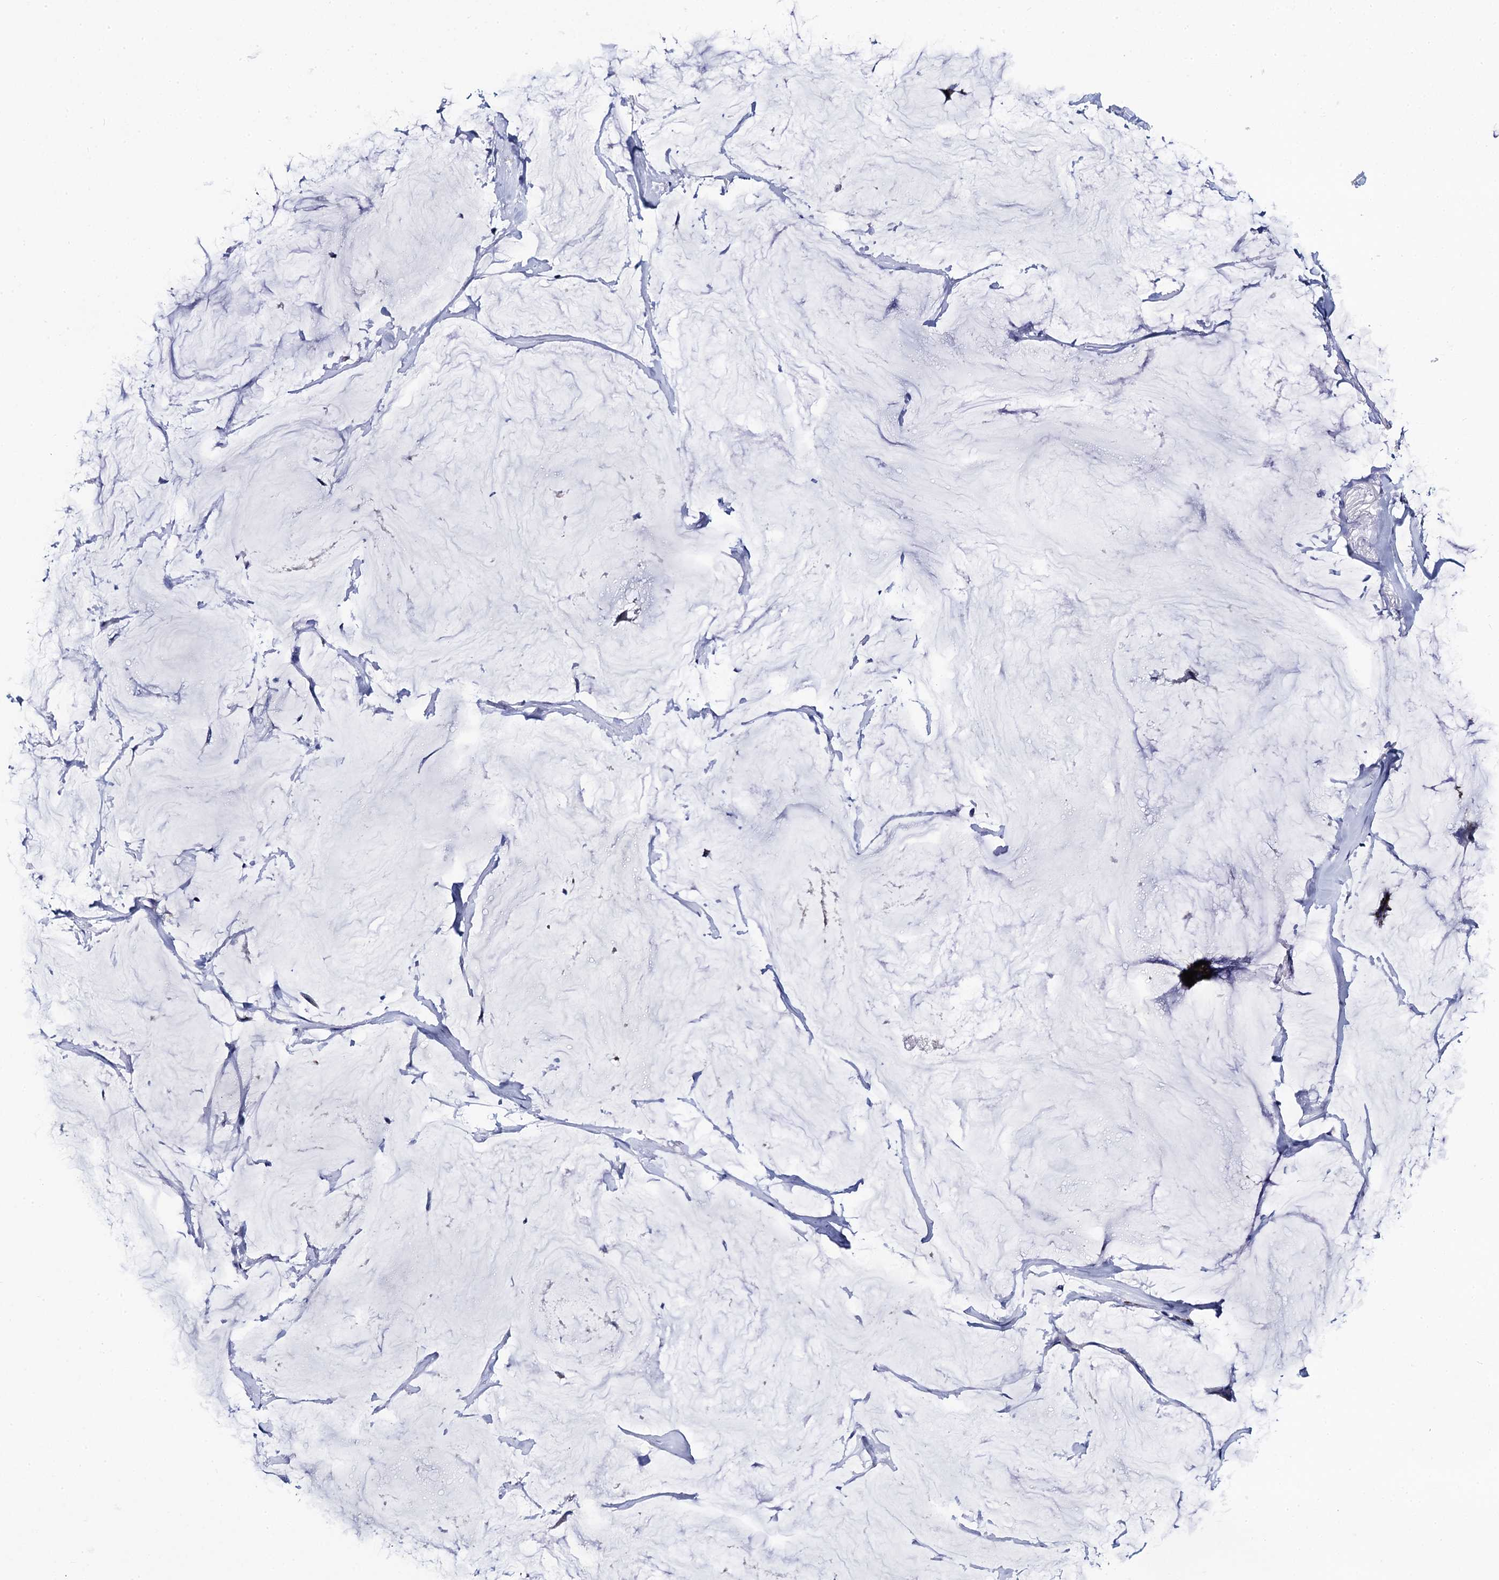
{"staining": {"intensity": "moderate", "quantity": ">75%", "location": "cytoplasmic/membranous"}, "tissue": "breast cancer", "cell_type": "Tumor cells", "image_type": "cancer", "snomed": [{"axis": "morphology", "description": "Duct carcinoma"}, {"axis": "topography", "description": "Breast"}], "caption": "A brown stain shows moderate cytoplasmic/membranous staining of a protein in breast infiltrating ductal carcinoma tumor cells.", "gene": "ACADSB", "patient": {"sex": "female", "age": 93}}